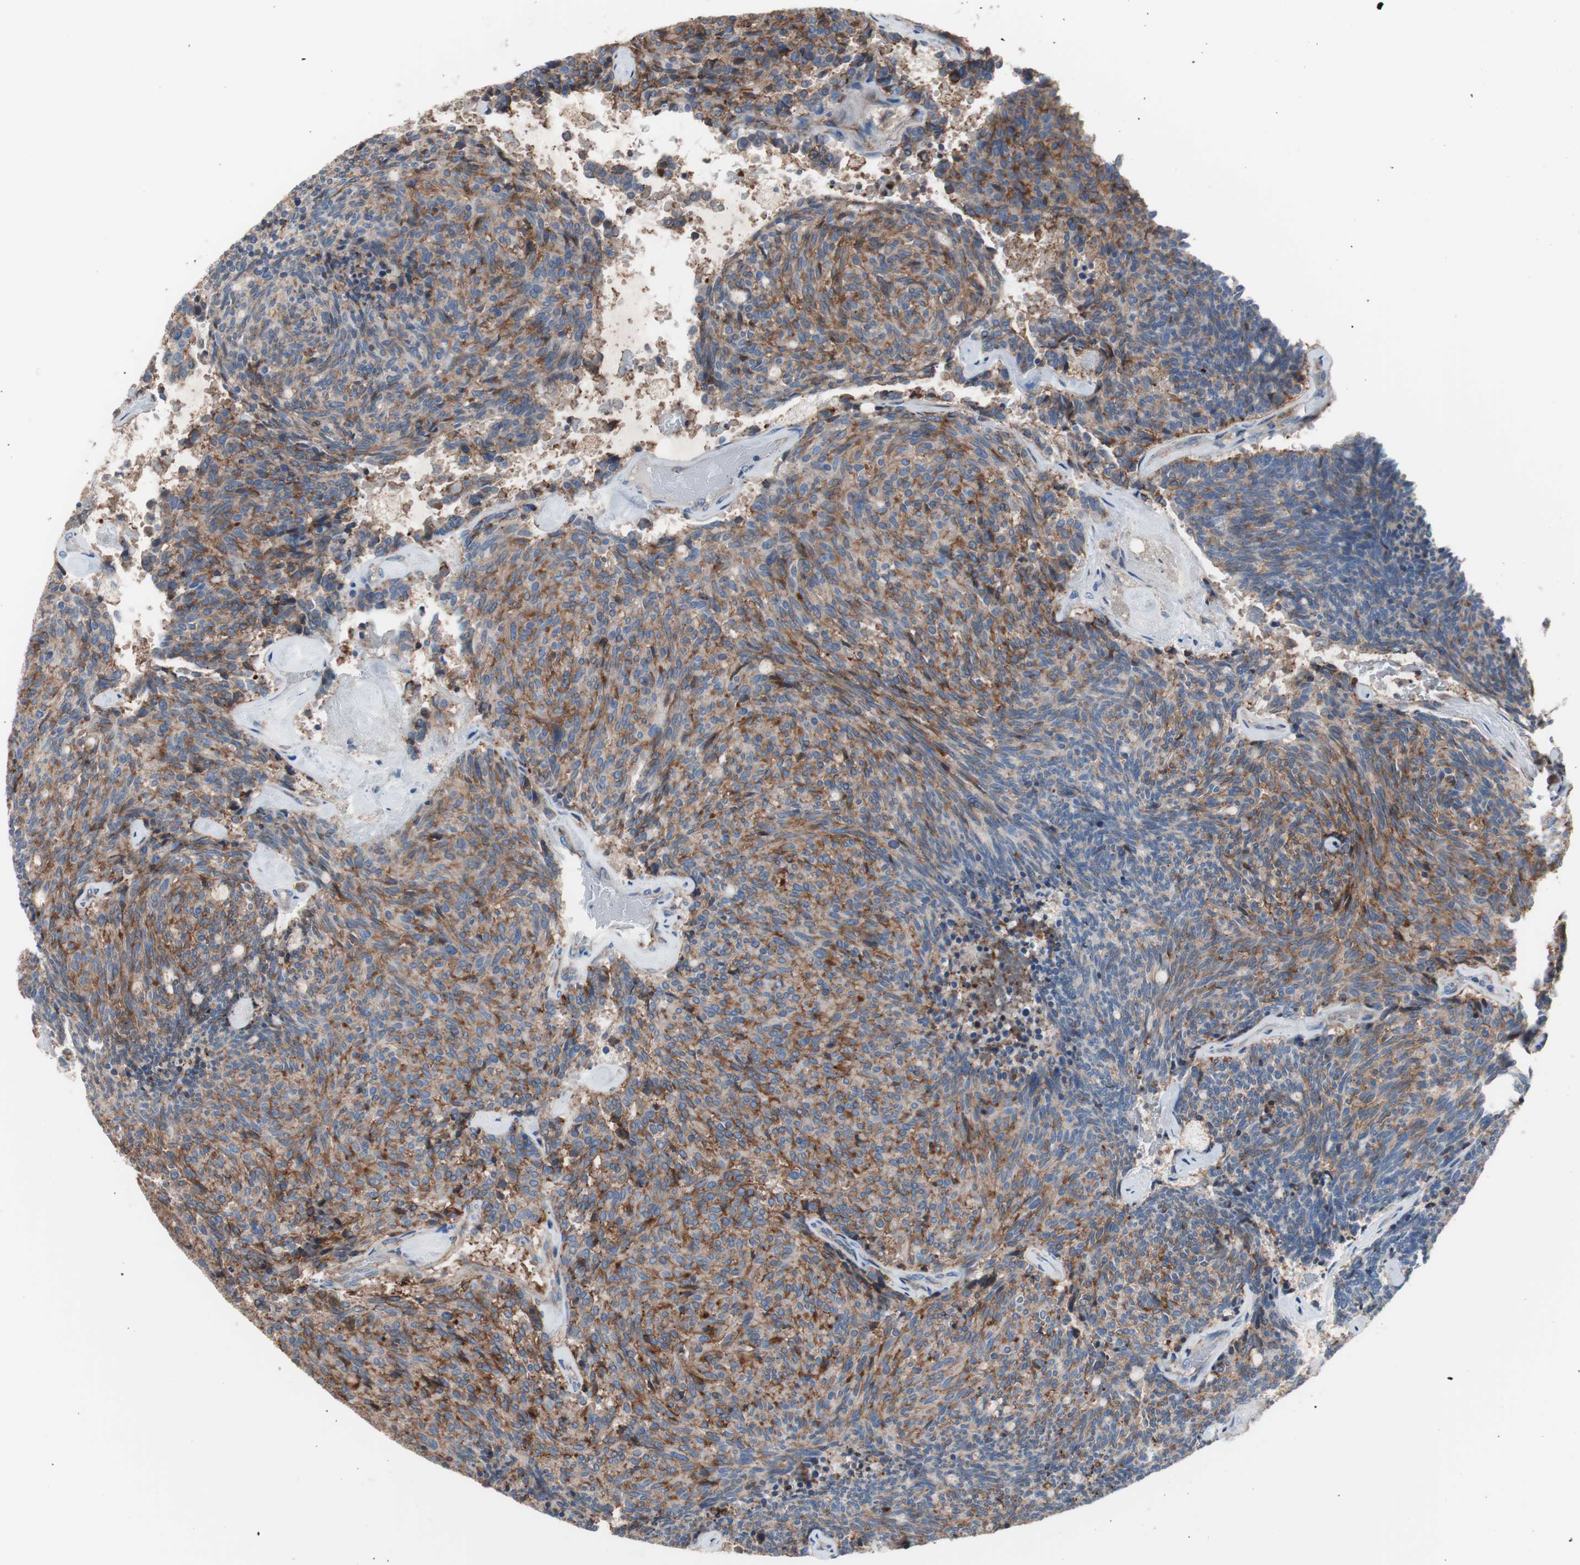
{"staining": {"intensity": "moderate", "quantity": "25%-75%", "location": "cytoplasmic/membranous"}, "tissue": "carcinoid", "cell_type": "Tumor cells", "image_type": "cancer", "snomed": [{"axis": "morphology", "description": "Carcinoid, malignant, NOS"}, {"axis": "topography", "description": "Pancreas"}], "caption": "Approximately 25%-75% of tumor cells in carcinoid (malignant) show moderate cytoplasmic/membranous protein positivity as visualized by brown immunohistochemical staining.", "gene": "CD81", "patient": {"sex": "female", "age": 54}}